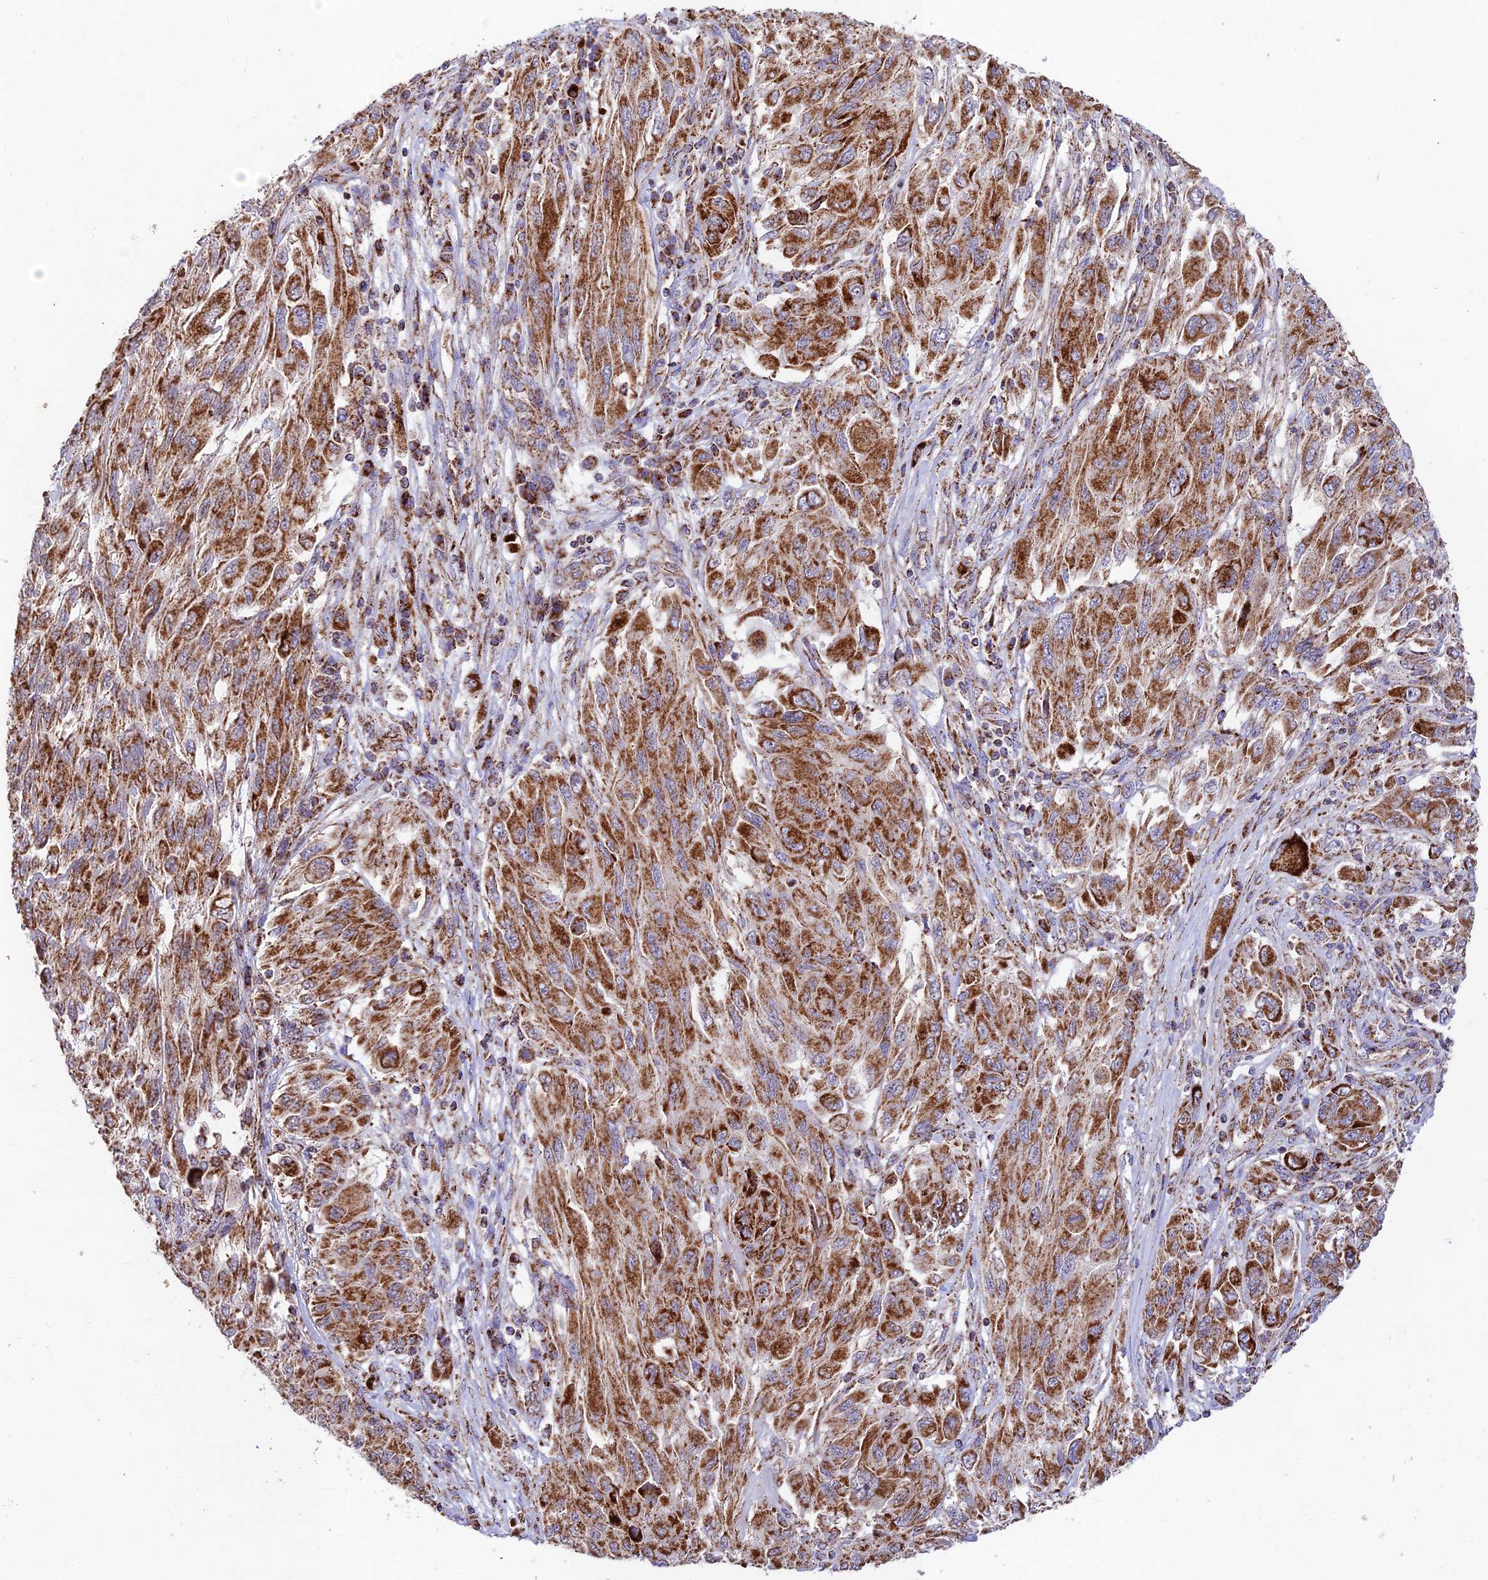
{"staining": {"intensity": "strong", "quantity": ">75%", "location": "cytoplasmic/membranous"}, "tissue": "melanoma", "cell_type": "Tumor cells", "image_type": "cancer", "snomed": [{"axis": "morphology", "description": "Malignant melanoma, NOS"}, {"axis": "topography", "description": "Skin"}], "caption": "Immunohistochemistry (IHC) of malignant melanoma reveals high levels of strong cytoplasmic/membranous positivity in about >75% of tumor cells. The protein of interest is stained brown, and the nuclei are stained in blue (DAB IHC with brightfield microscopy, high magnification).", "gene": "KHDC3L", "patient": {"sex": "female", "age": 91}}